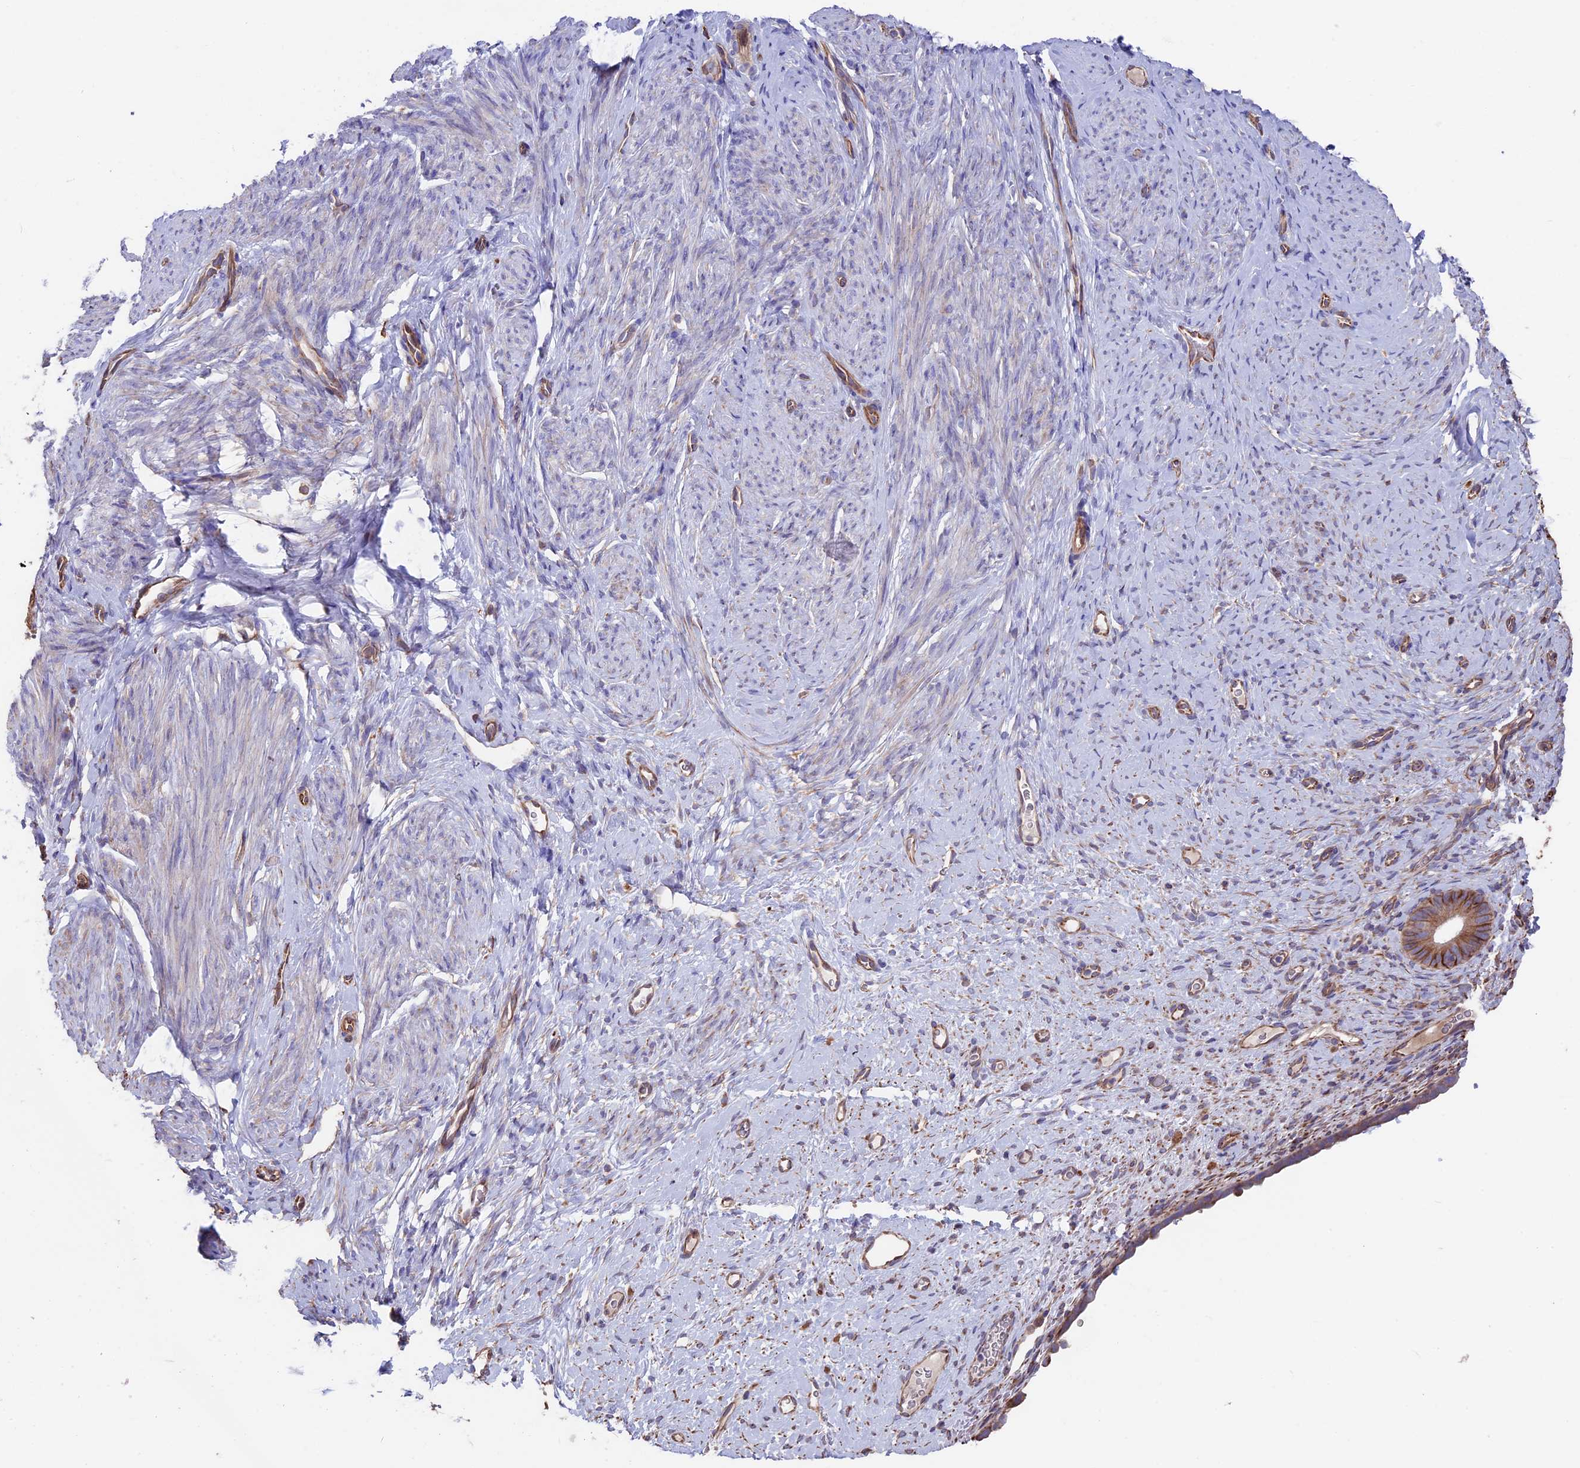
{"staining": {"intensity": "negative", "quantity": "none", "location": "none"}, "tissue": "endometrium", "cell_type": "Cells in endometrial stroma", "image_type": "normal", "snomed": [{"axis": "morphology", "description": "Normal tissue, NOS"}, {"axis": "topography", "description": "Endometrium"}], "caption": "Histopathology image shows no protein positivity in cells in endometrial stroma of normal endometrium. (DAB IHC with hematoxylin counter stain).", "gene": "SEH1L", "patient": {"sex": "female", "age": 65}}